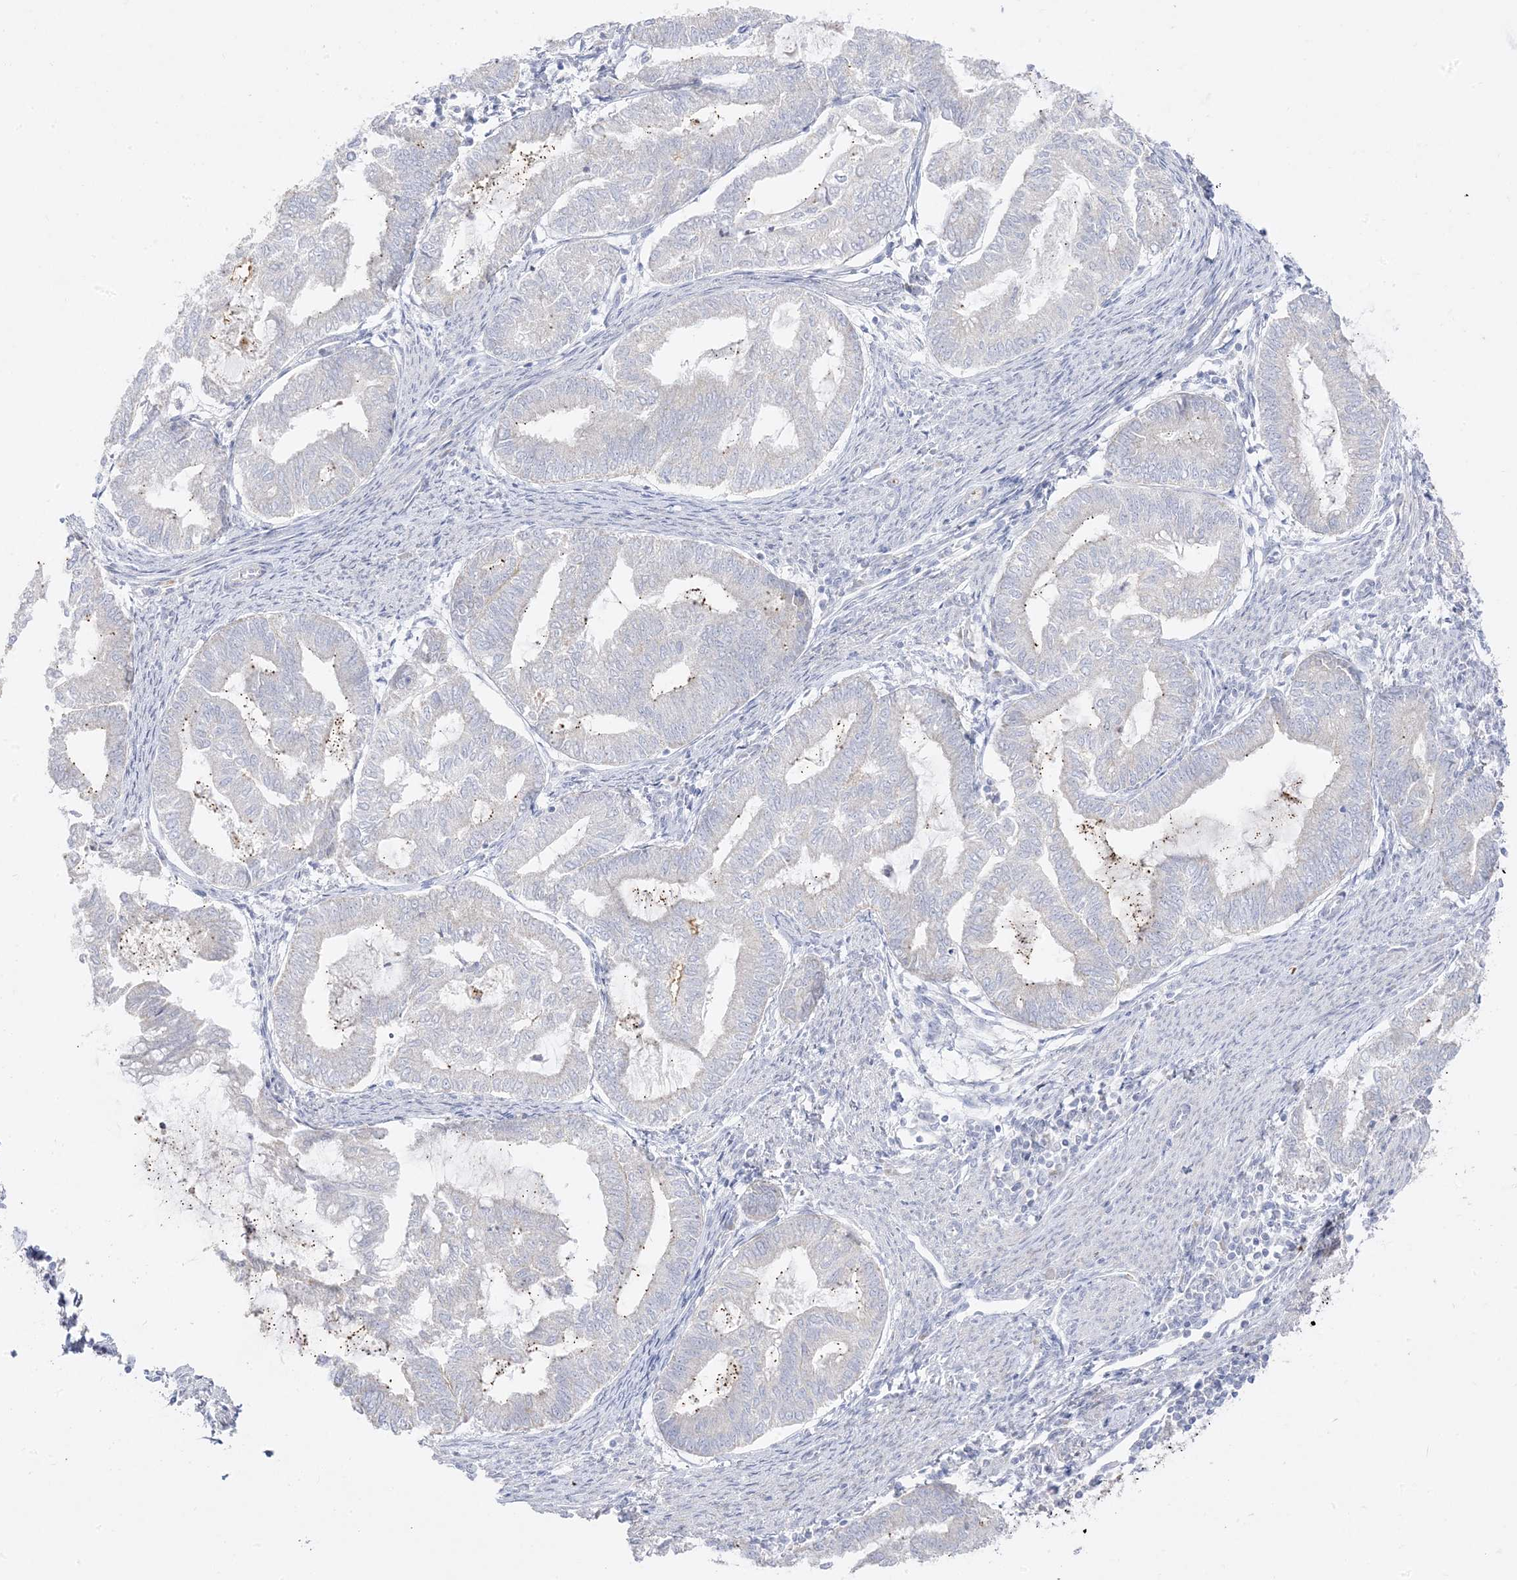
{"staining": {"intensity": "negative", "quantity": "none", "location": "none"}, "tissue": "endometrial cancer", "cell_type": "Tumor cells", "image_type": "cancer", "snomed": [{"axis": "morphology", "description": "Adenocarcinoma, NOS"}, {"axis": "topography", "description": "Endometrium"}], "caption": "A high-resolution photomicrograph shows IHC staining of endometrial adenocarcinoma, which exhibits no significant expression in tumor cells. Brightfield microscopy of immunohistochemistry (IHC) stained with DAB (brown) and hematoxylin (blue), captured at high magnification.", "gene": "TRANK1", "patient": {"sex": "female", "age": 79}}